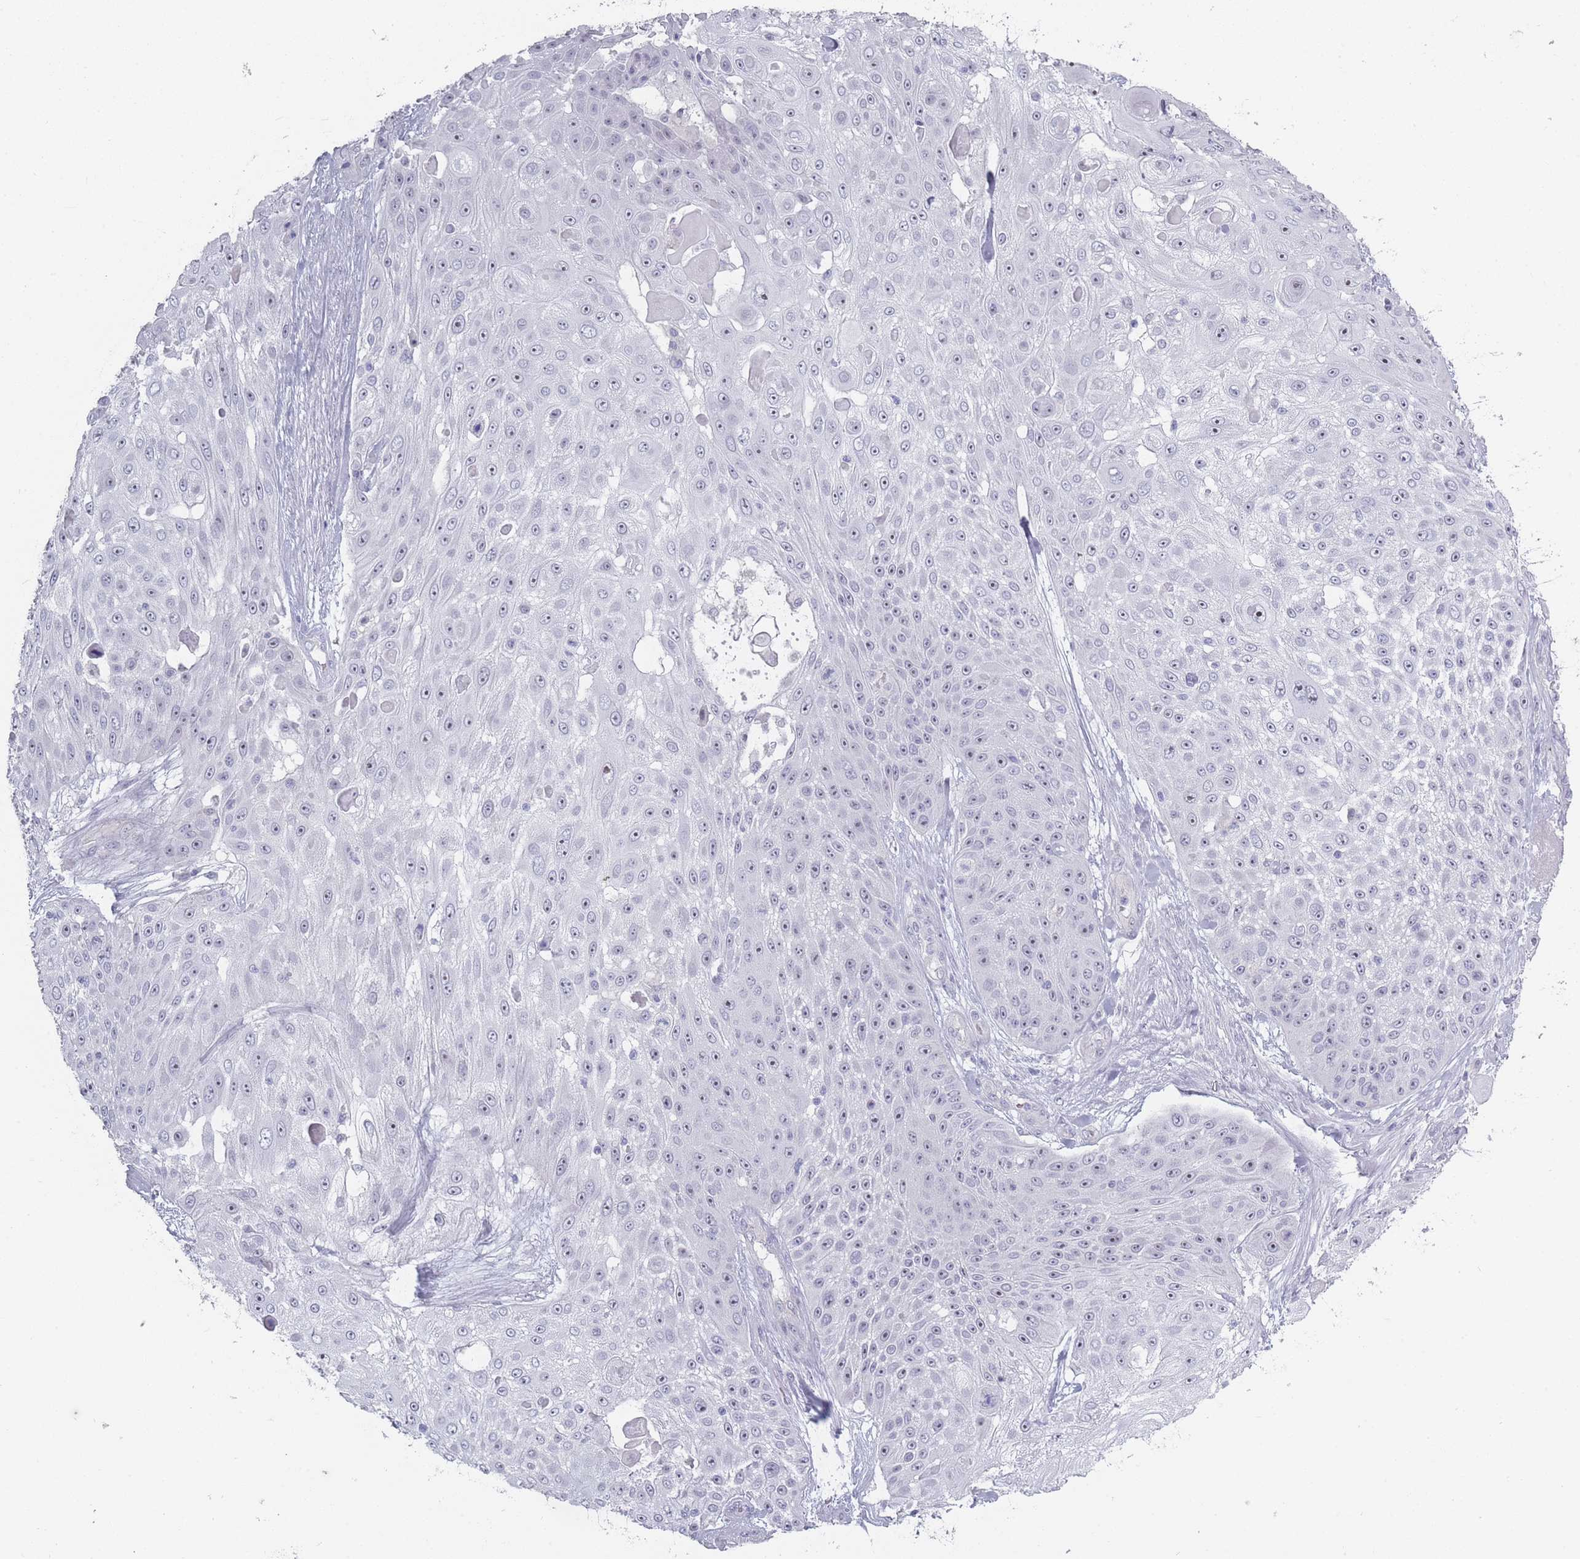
{"staining": {"intensity": "moderate", "quantity": "<25%", "location": "nuclear"}, "tissue": "skin cancer", "cell_type": "Tumor cells", "image_type": "cancer", "snomed": [{"axis": "morphology", "description": "Squamous cell carcinoma, NOS"}, {"axis": "topography", "description": "Skin"}], "caption": "Approximately <25% of tumor cells in skin squamous cell carcinoma display moderate nuclear protein expression as visualized by brown immunohistochemical staining.", "gene": "ROS1", "patient": {"sex": "female", "age": 86}}